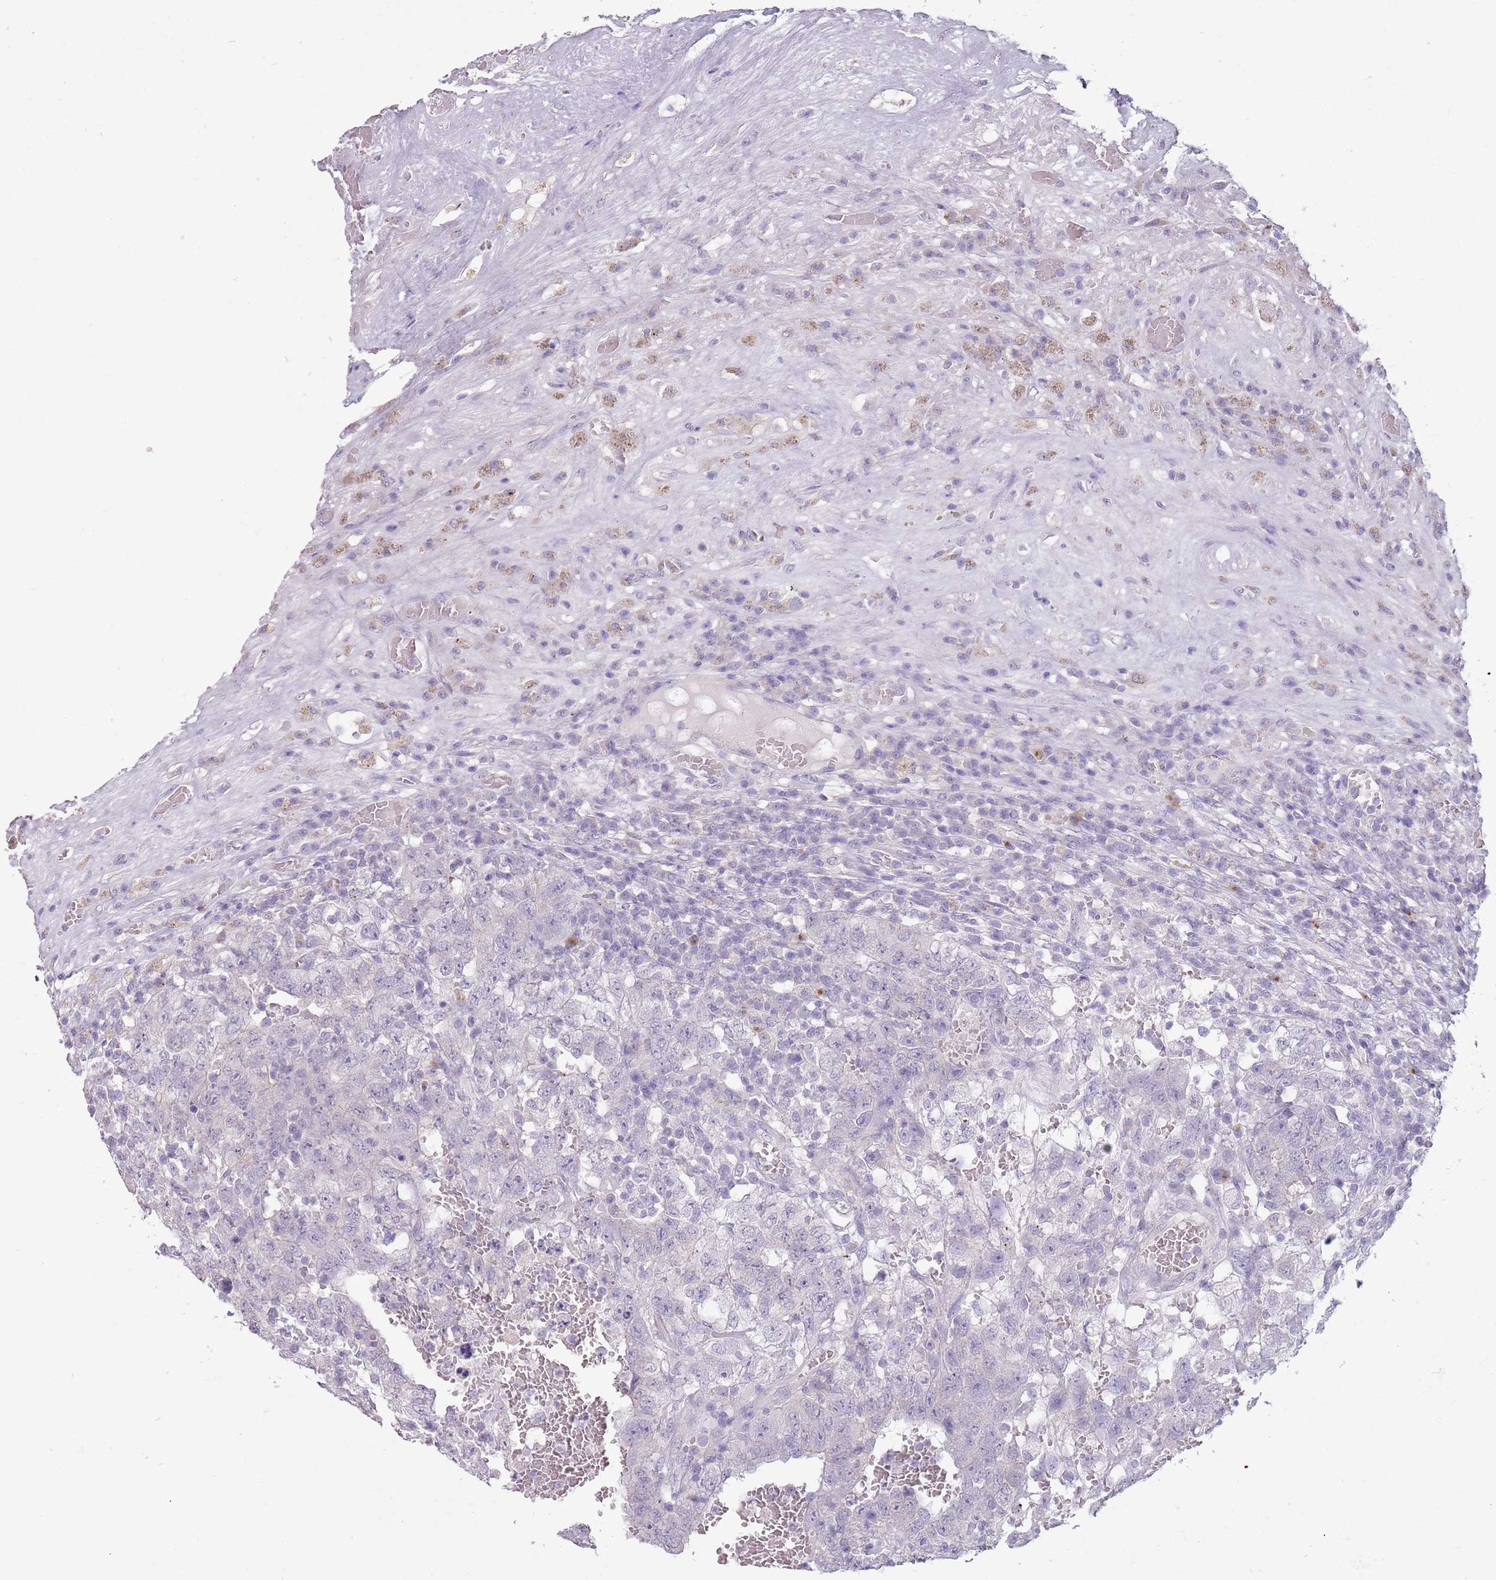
{"staining": {"intensity": "negative", "quantity": "none", "location": "none"}, "tissue": "testis cancer", "cell_type": "Tumor cells", "image_type": "cancer", "snomed": [{"axis": "morphology", "description": "Carcinoma, Embryonal, NOS"}, {"axis": "topography", "description": "Testis"}], "caption": "A histopathology image of human testis embryonal carcinoma is negative for staining in tumor cells.", "gene": "STYK1", "patient": {"sex": "male", "age": 26}}